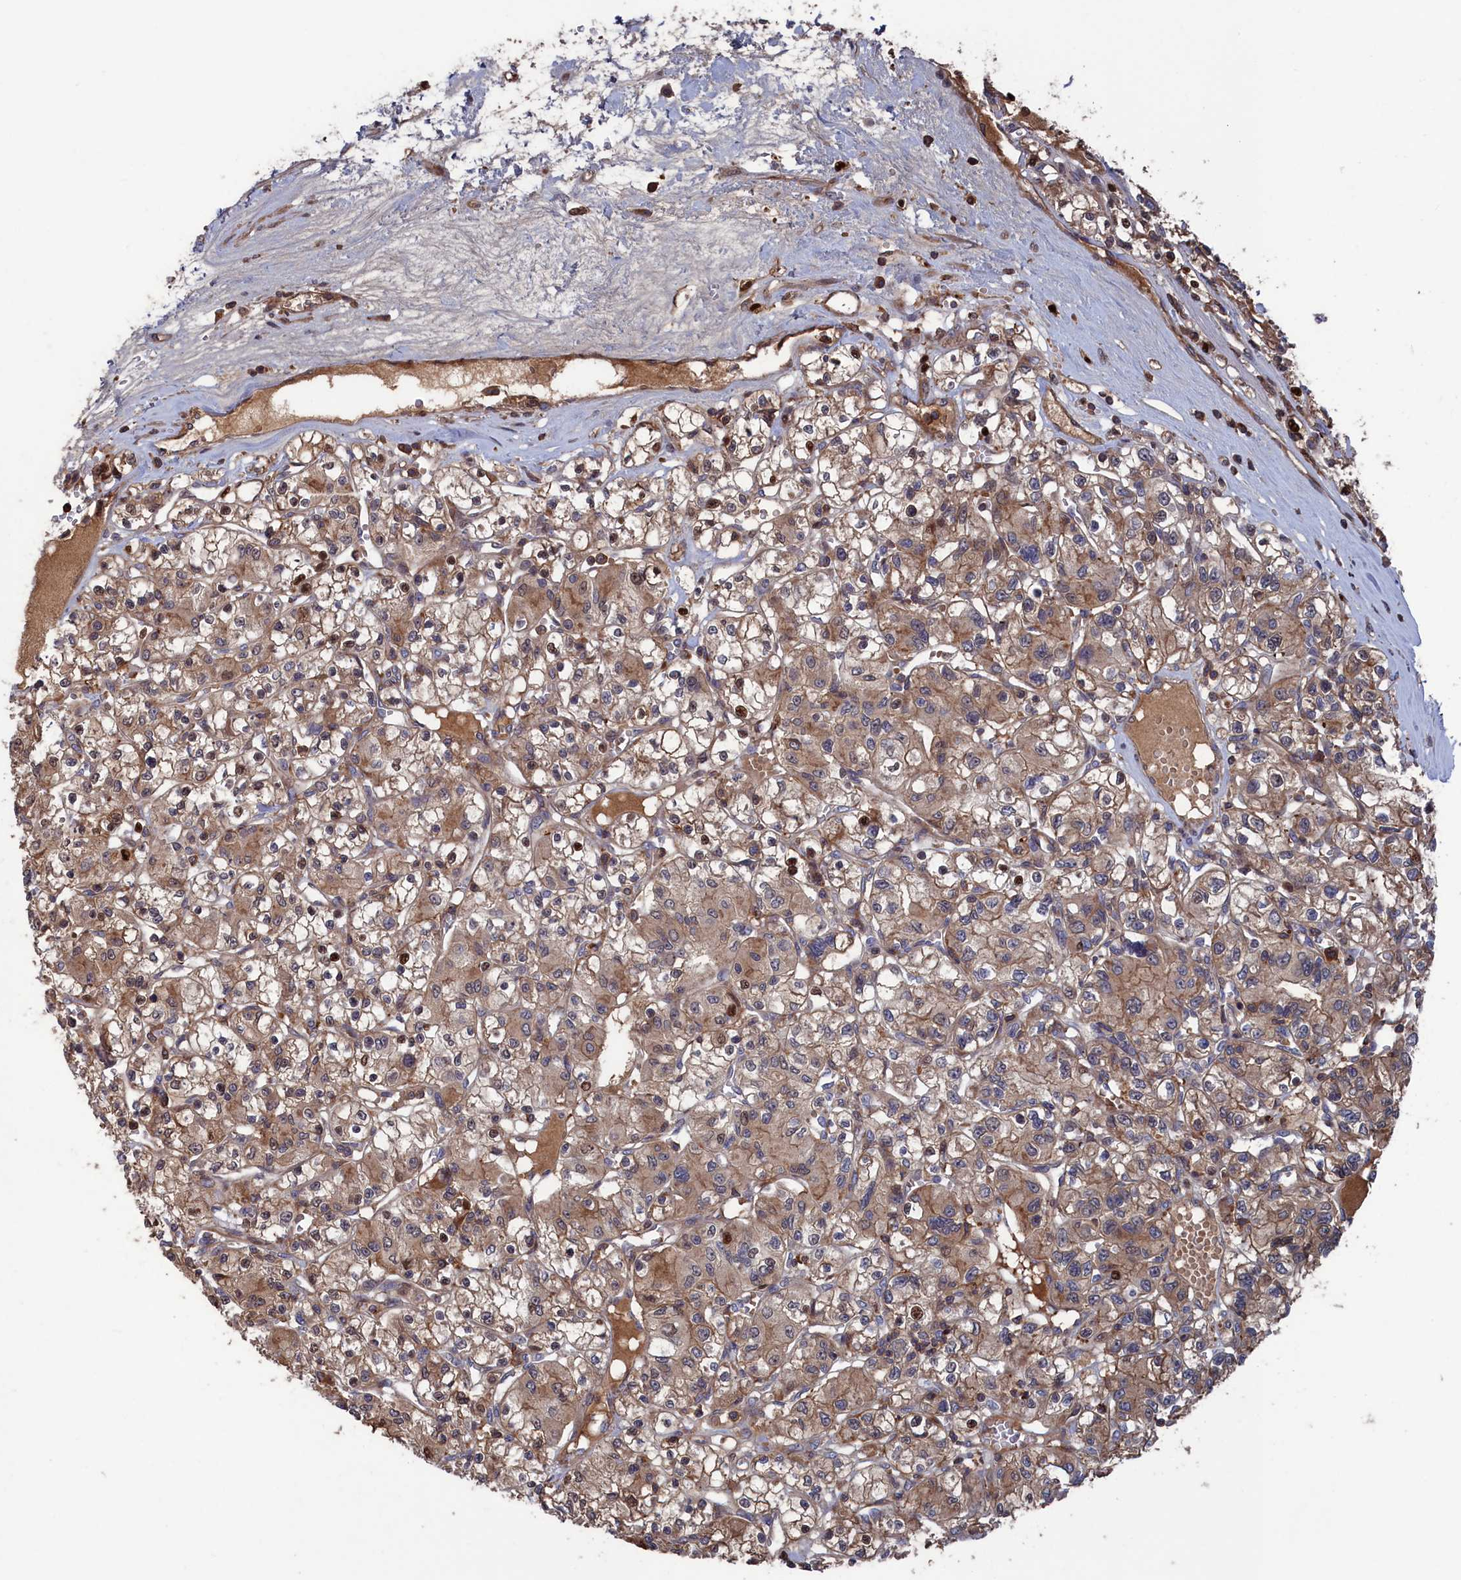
{"staining": {"intensity": "moderate", "quantity": "25%-75%", "location": "cytoplasmic/membranous,nuclear"}, "tissue": "renal cancer", "cell_type": "Tumor cells", "image_type": "cancer", "snomed": [{"axis": "morphology", "description": "Adenocarcinoma, NOS"}, {"axis": "topography", "description": "Kidney"}], "caption": "Tumor cells exhibit medium levels of moderate cytoplasmic/membranous and nuclear positivity in about 25%-75% of cells in human adenocarcinoma (renal).", "gene": "PLA2G15", "patient": {"sex": "female", "age": 59}}